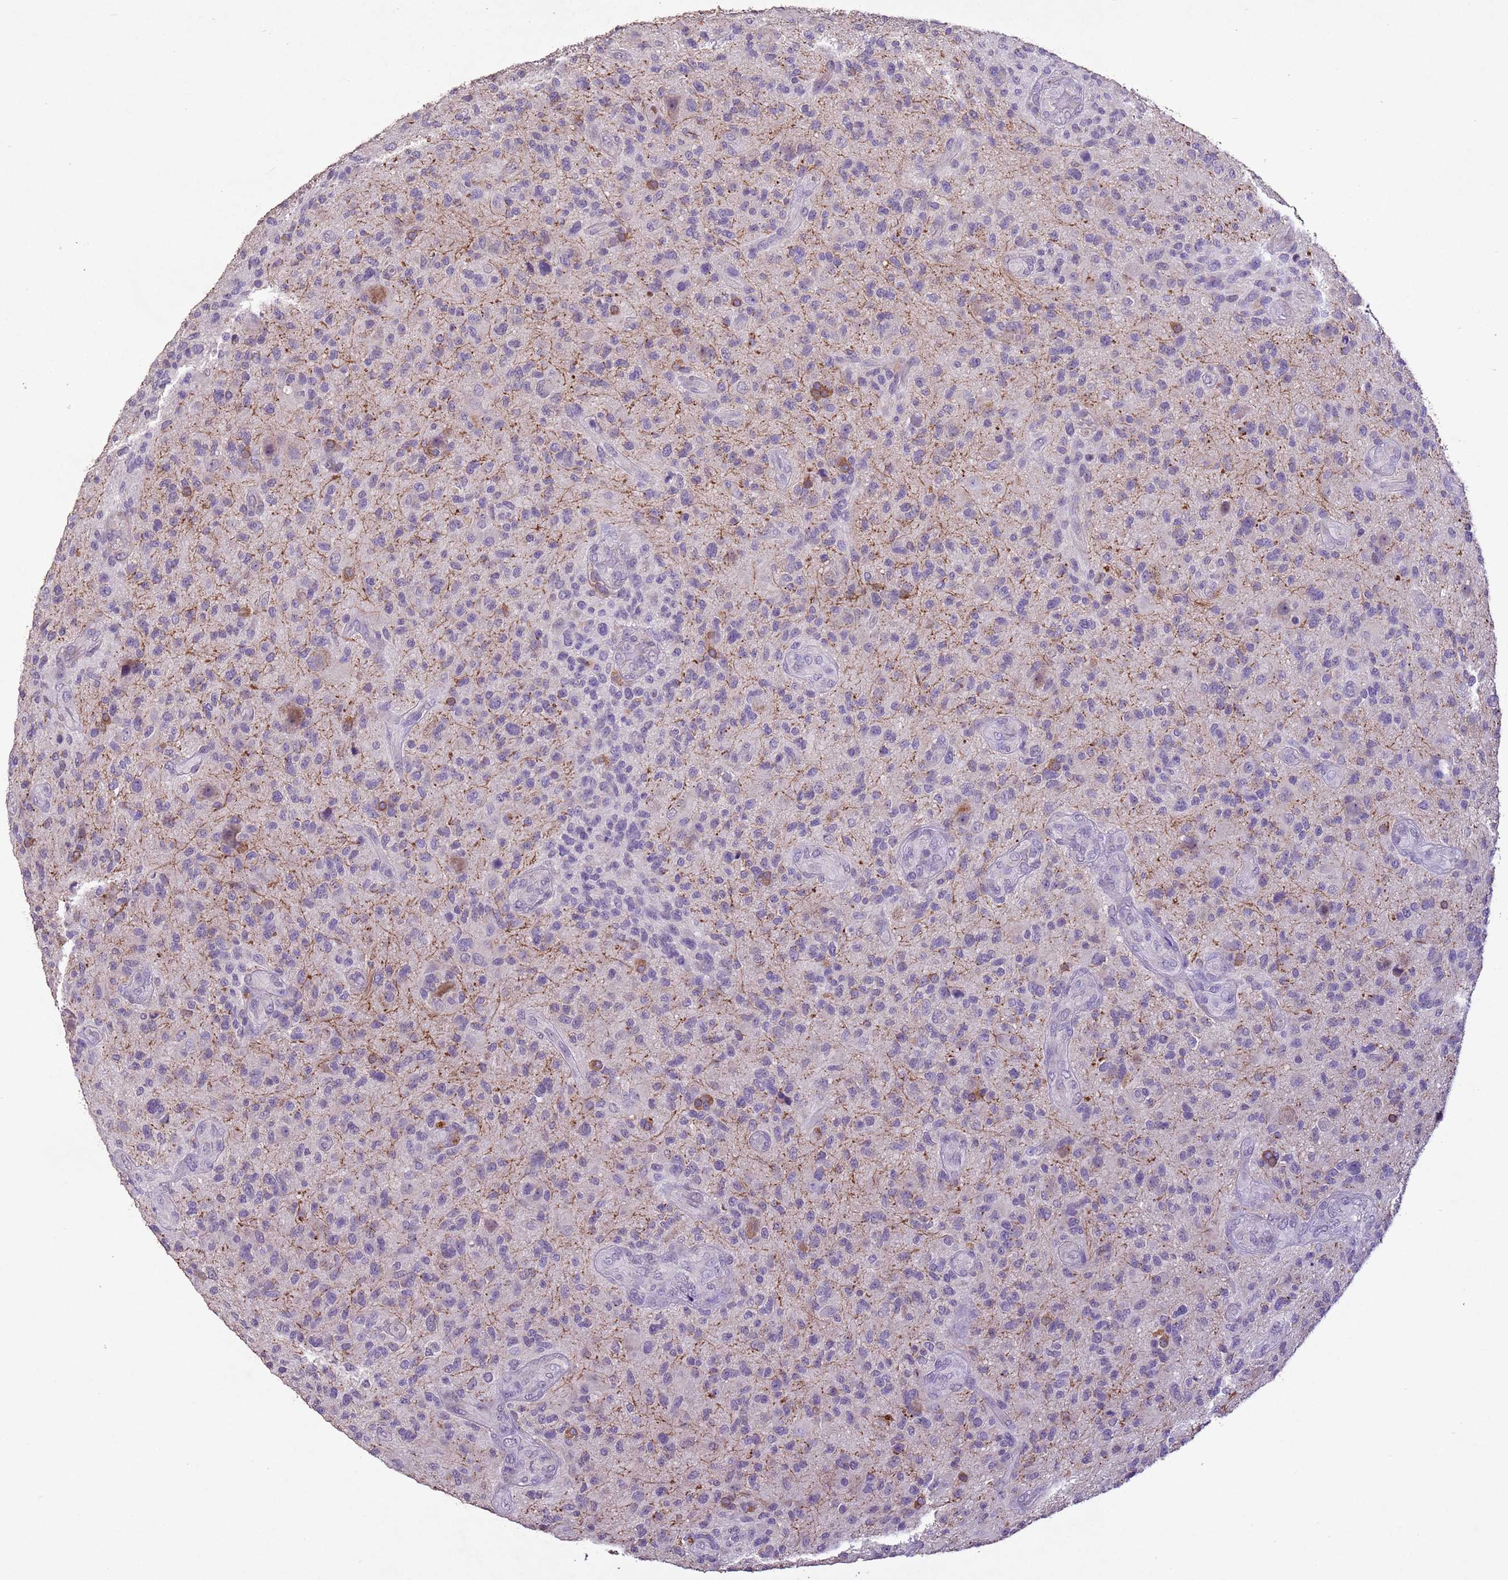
{"staining": {"intensity": "moderate", "quantity": "<25%", "location": "cytoplasmic/membranous"}, "tissue": "glioma", "cell_type": "Tumor cells", "image_type": "cancer", "snomed": [{"axis": "morphology", "description": "Glioma, malignant, High grade"}, {"axis": "topography", "description": "Brain"}], "caption": "Immunohistochemical staining of glioma reveals low levels of moderate cytoplasmic/membranous protein expression in approximately <25% of tumor cells.", "gene": "NLRP11", "patient": {"sex": "male", "age": 47}}